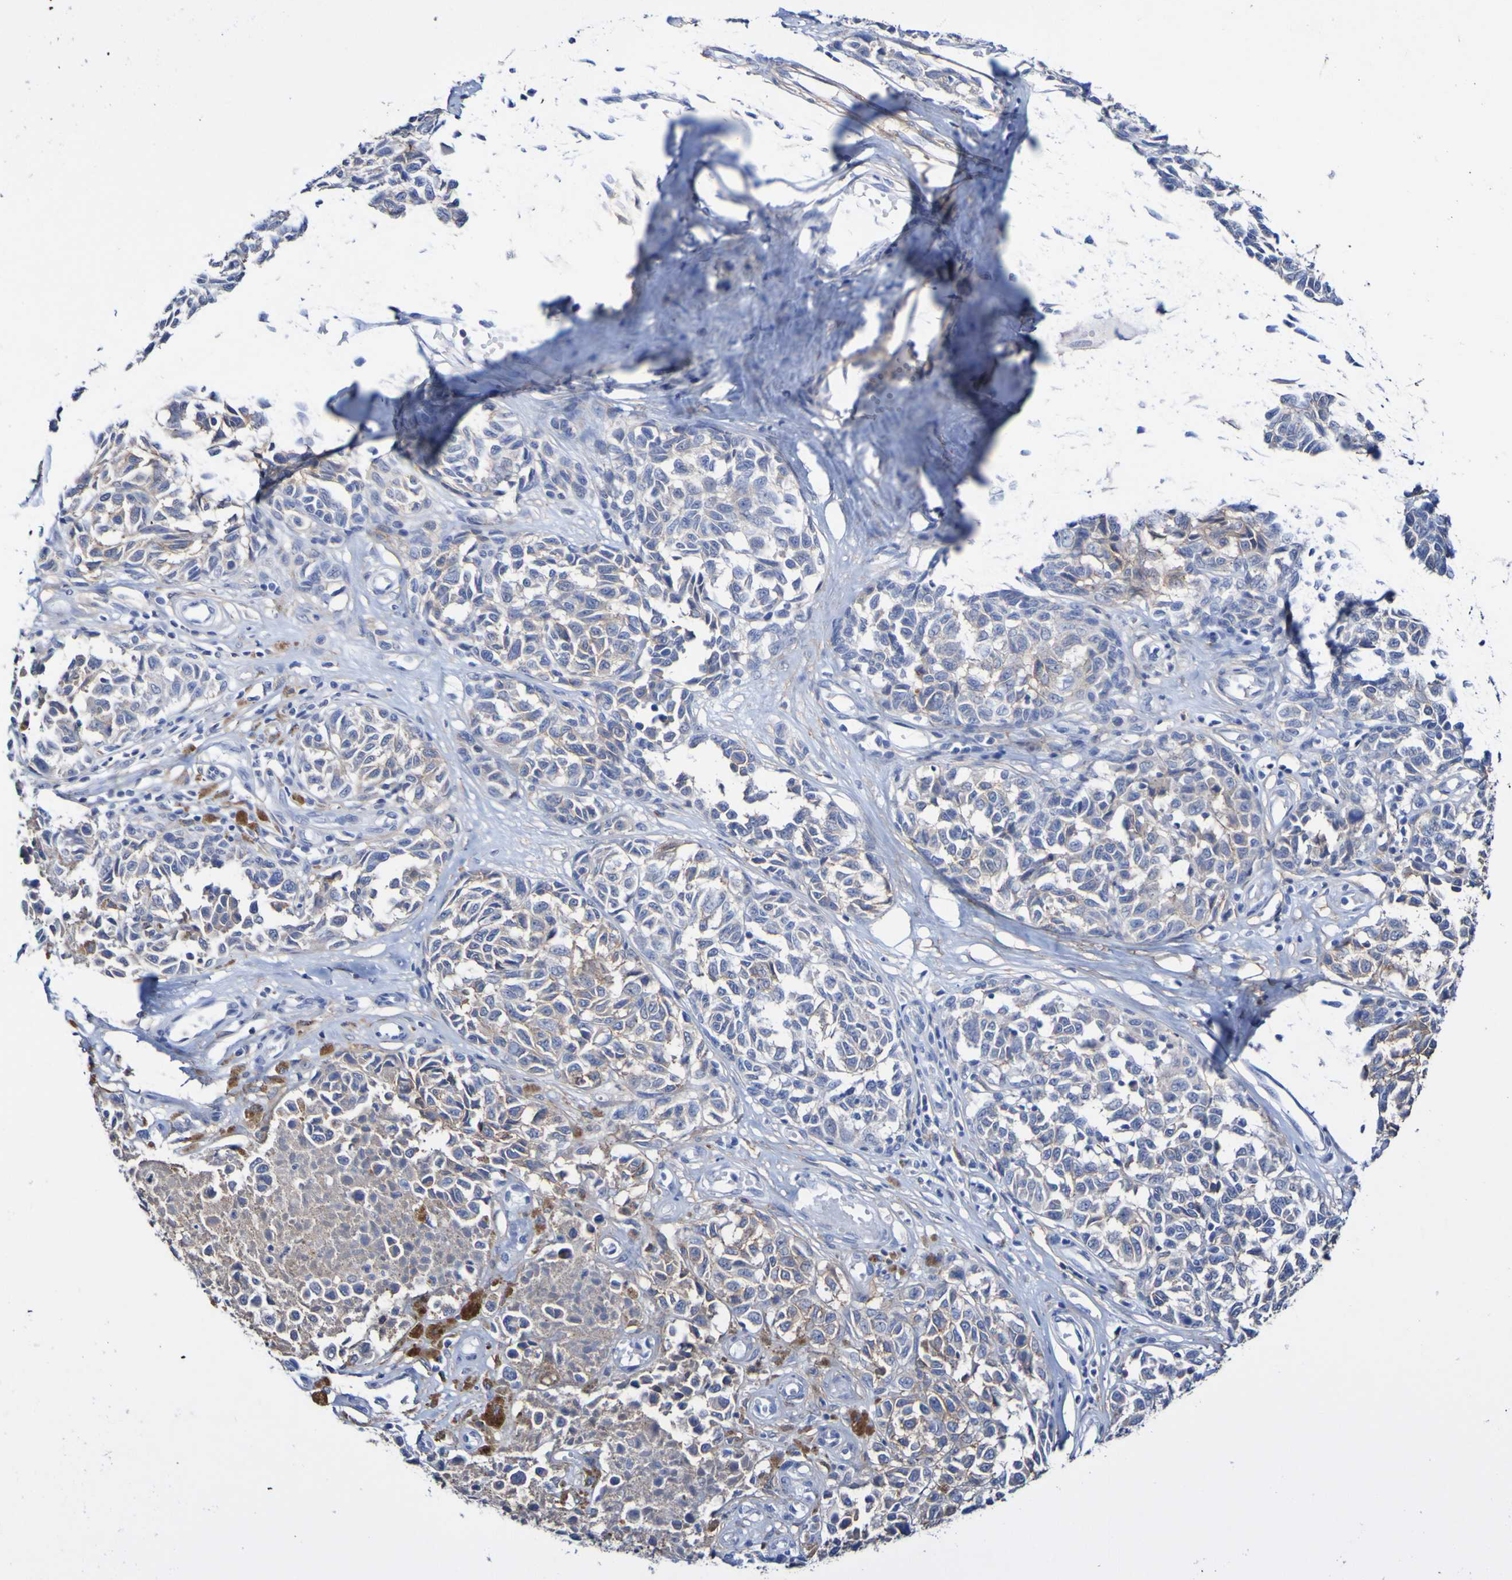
{"staining": {"intensity": "weak", "quantity": "<25%", "location": "cytoplasmic/membranous"}, "tissue": "melanoma", "cell_type": "Tumor cells", "image_type": "cancer", "snomed": [{"axis": "morphology", "description": "Malignant melanoma, NOS"}, {"axis": "topography", "description": "Skin"}], "caption": "Micrograph shows no protein staining in tumor cells of melanoma tissue.", "gene": "SGCB", "patient": {"sex": "female", "age": 64}}